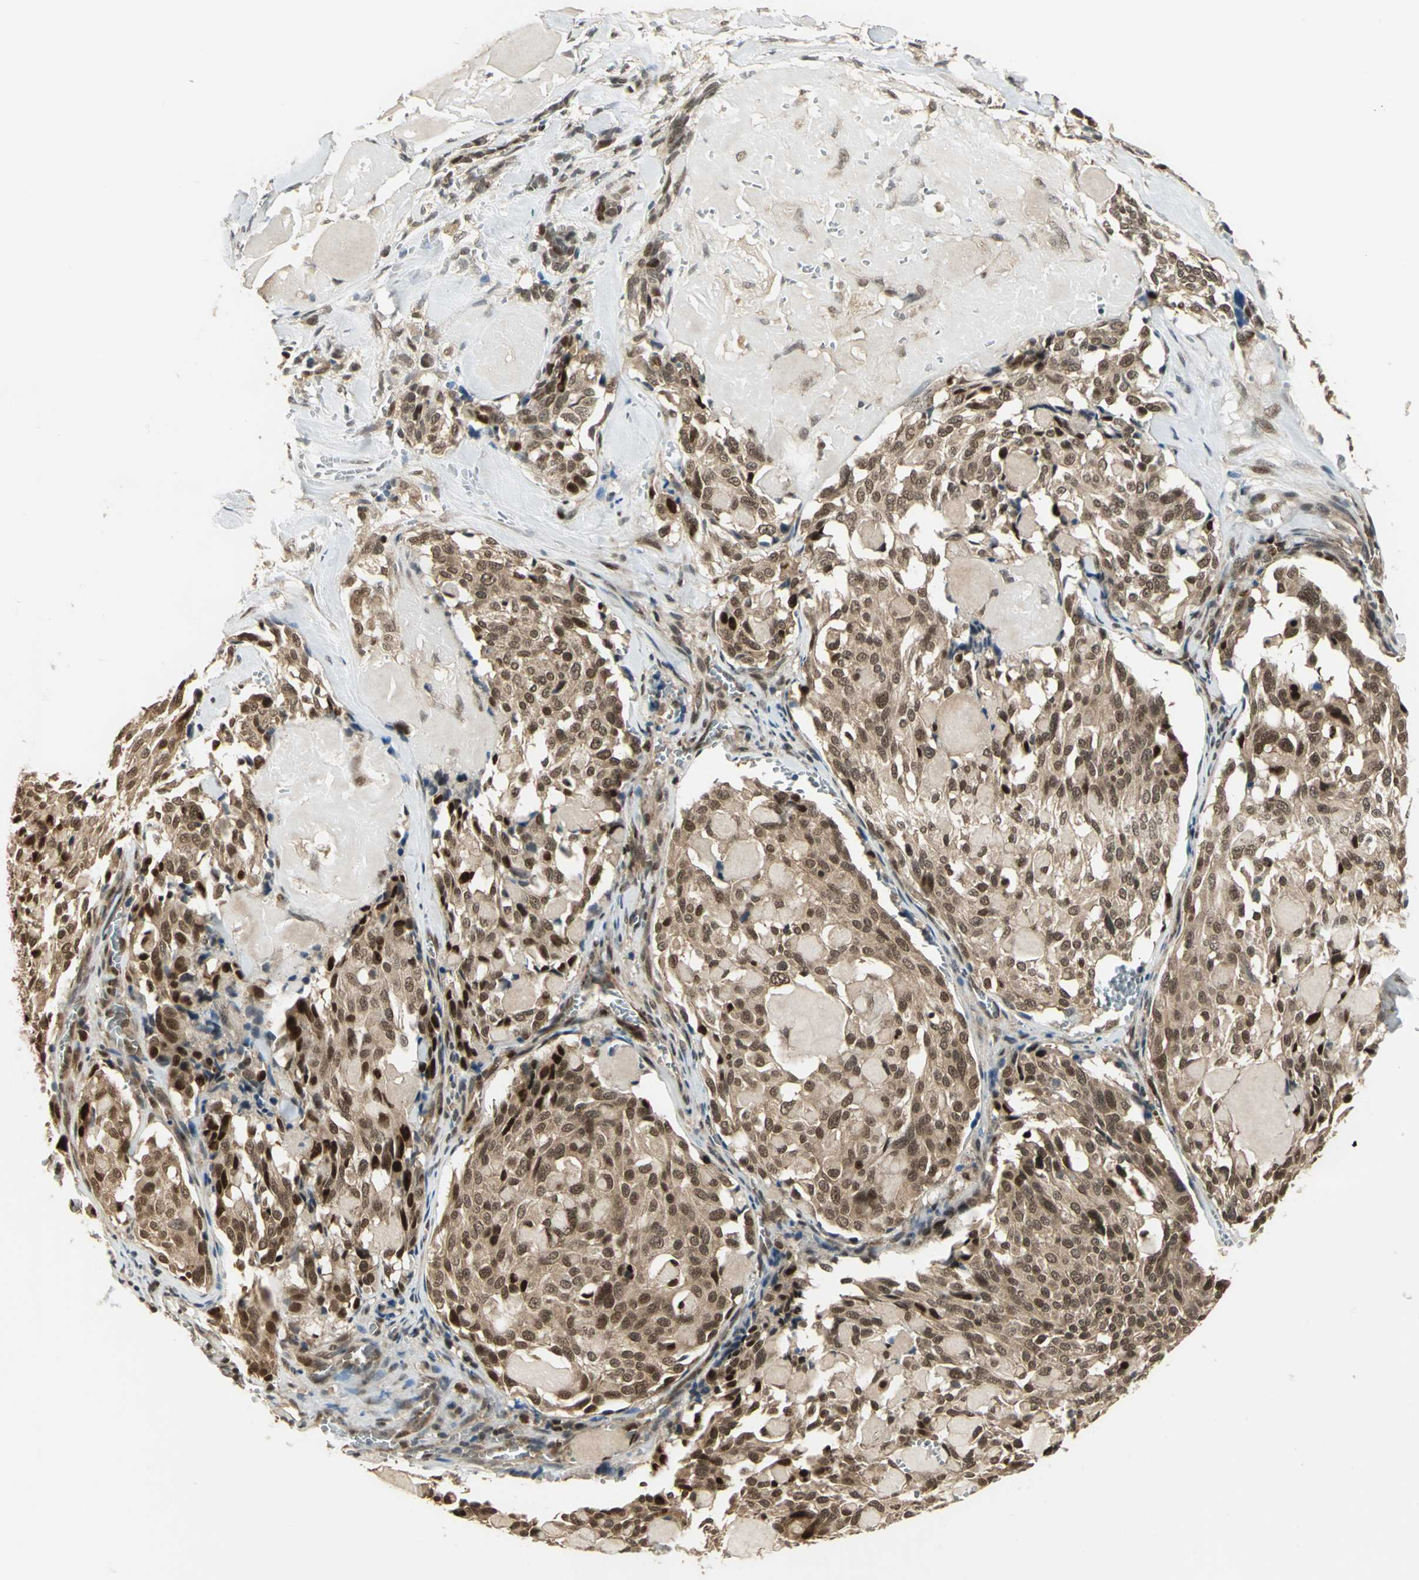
{"staining": {"intensity": "moderate", "quantity": ">75%", "location": "cytoplasmic/membranous,nuclear"}, "tissue": "thyroid cancer", "cell_type": "Tumor cells", "image_type": "cancer", "snomed": [{"axis": "morphology", "description": "Carcinoma, NOS"}, {"axis": "morphology", "description": "Carcinoid, malignant, NOS"}, {"axis": "topography", "description": "Thyroid gland"}], "caption": "Human carcinoid (malignant) (thyroid) stained for a protein (brown) demonstrates moderate cytoplasmic/membranous and nuclear positive expression in about >75% of tumor cells.", "gene": "PSMC3", "patient": {"sex": "male", "age": 33}}